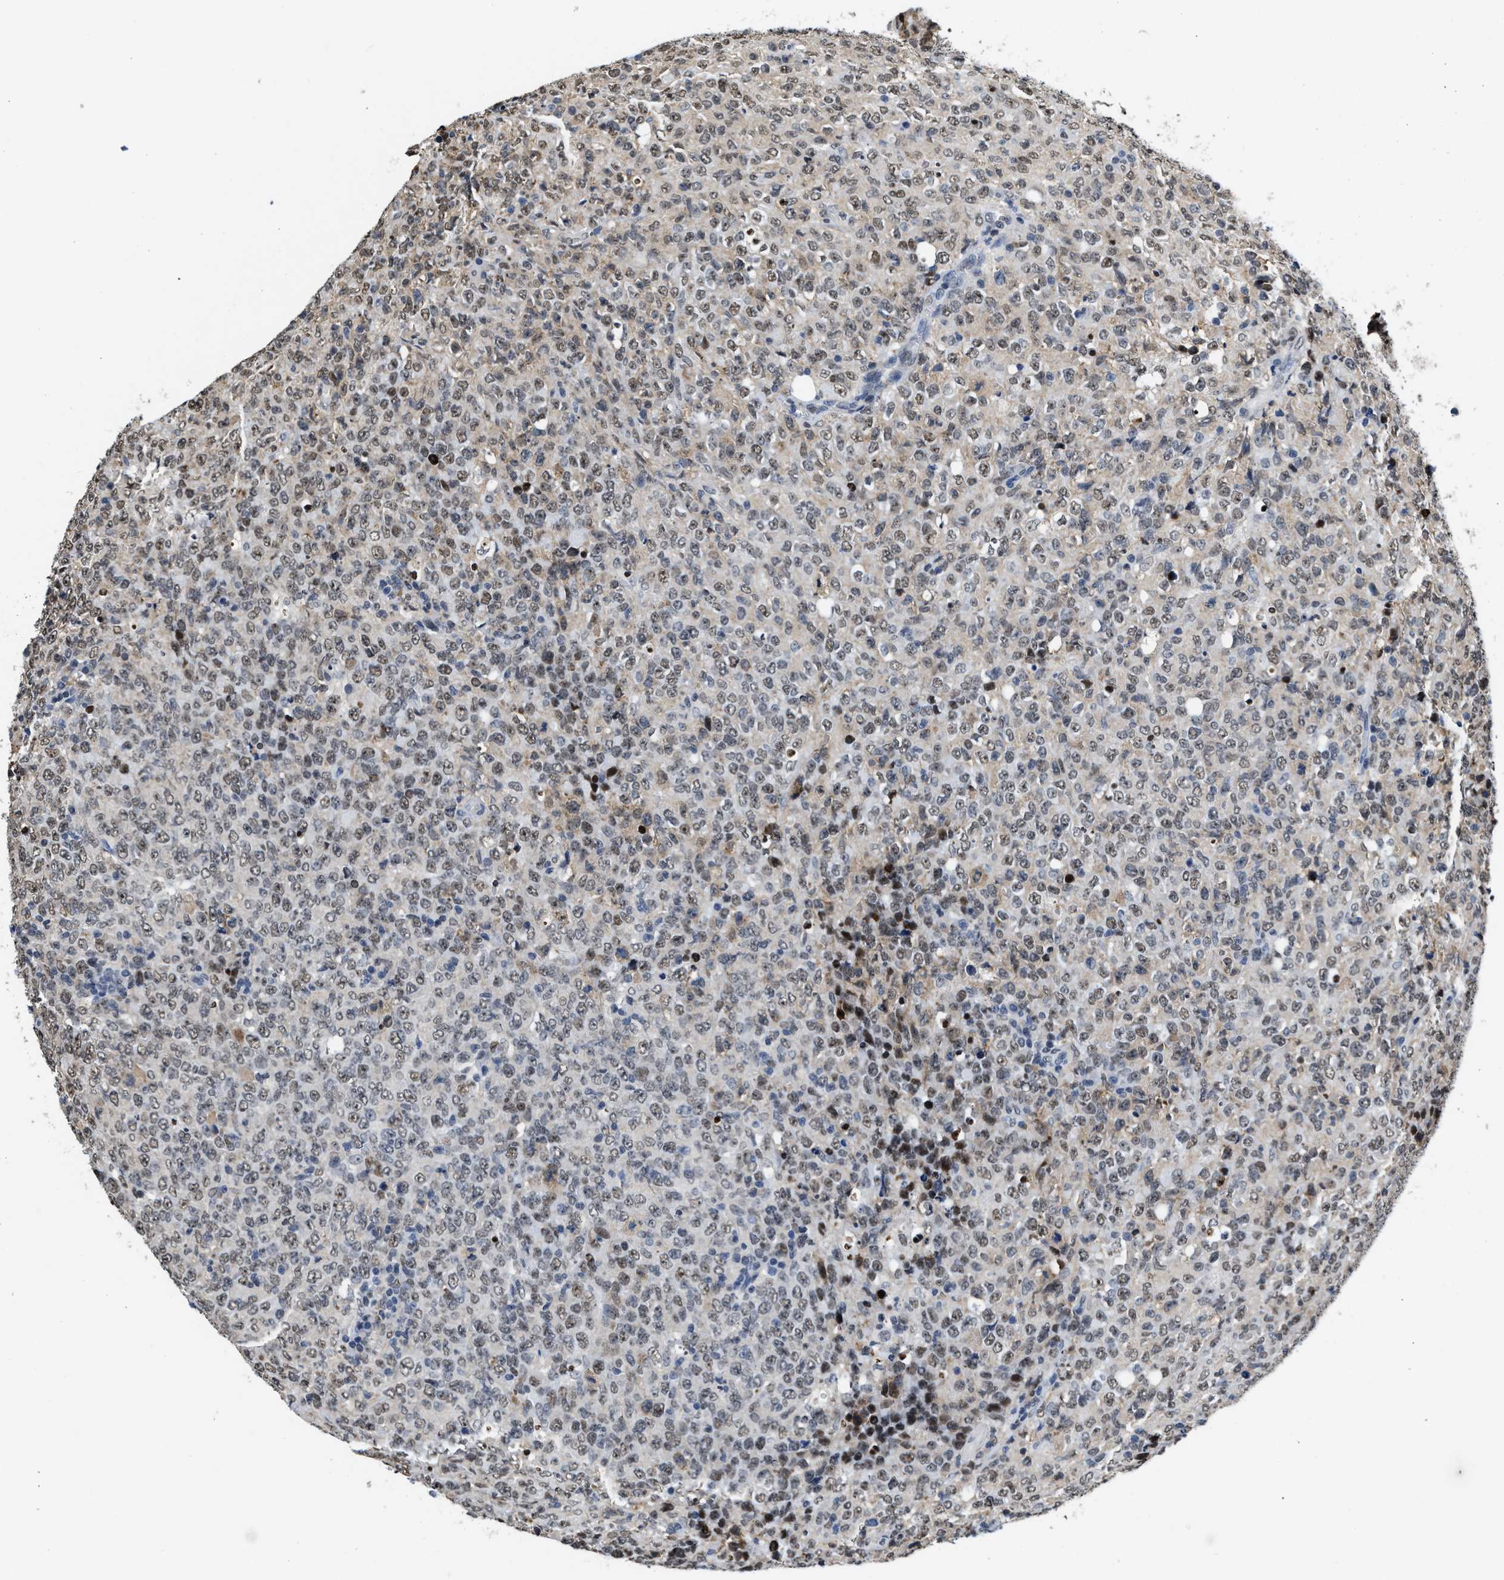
{"staining": {"intensity": "weak", "quantity": ">75%", "location": "nuclear"}, "tissue": "lymphoma", "cell_type": "Tumor cells", "image_type": "cancer", "snomed": [{"axis": "morphology", "description": "Malignant lymphoma, non-Hodgkin's type, High grade"}, {"axis": "topography", "description": "Tonsil"}], "caption": "This histopathology image demonstrates immunohistochemistry (IHC) staining of lymphoma, with low weak nuclear staining in approximately >75% of tumor cells.", "gene": "SUPT16H", "patient": {"sex": "female", "age": 36}}